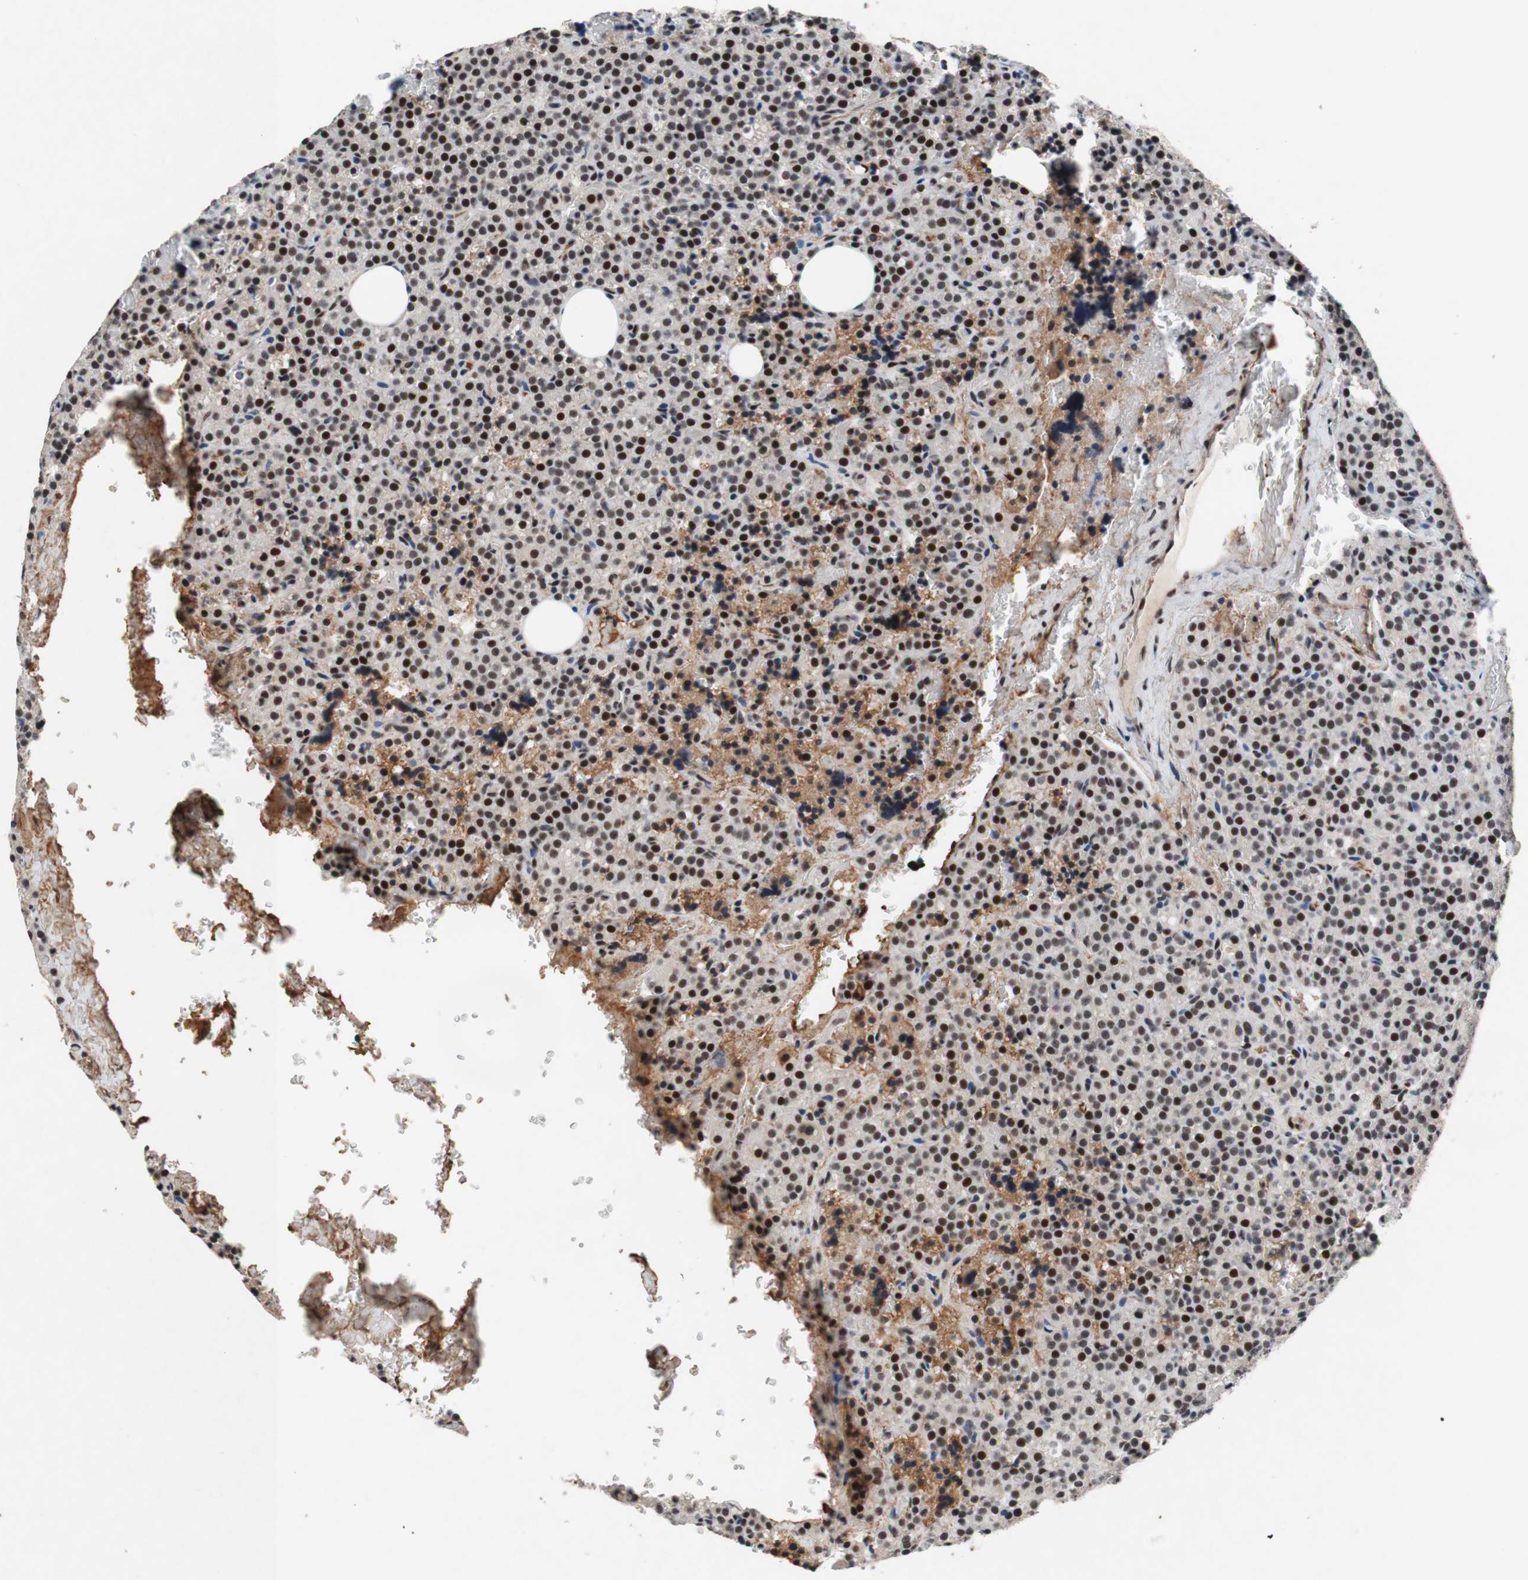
{"staining": {"intensity": "strong", "quantity": "25%-75%", "location": "cytoplasmic/membranous,nuclear"}, "tissue": "parathyroid gland", "cell_type": "Glandular cells", "image_type": "normal", "snomed": [{"axis": "morphology", "description": "Normal tissue, NOS"}, {"axis": "topography", "description": "Parathyroid gland"}], "caption": "Glandular cells show strong cytoplasmic/membranous,nuclear positivity in approximately 25%-75% of cells in unremarkable parathyroid gland.", "gene": "TLE1", "patient": {"sex": "female", "age": 47}}